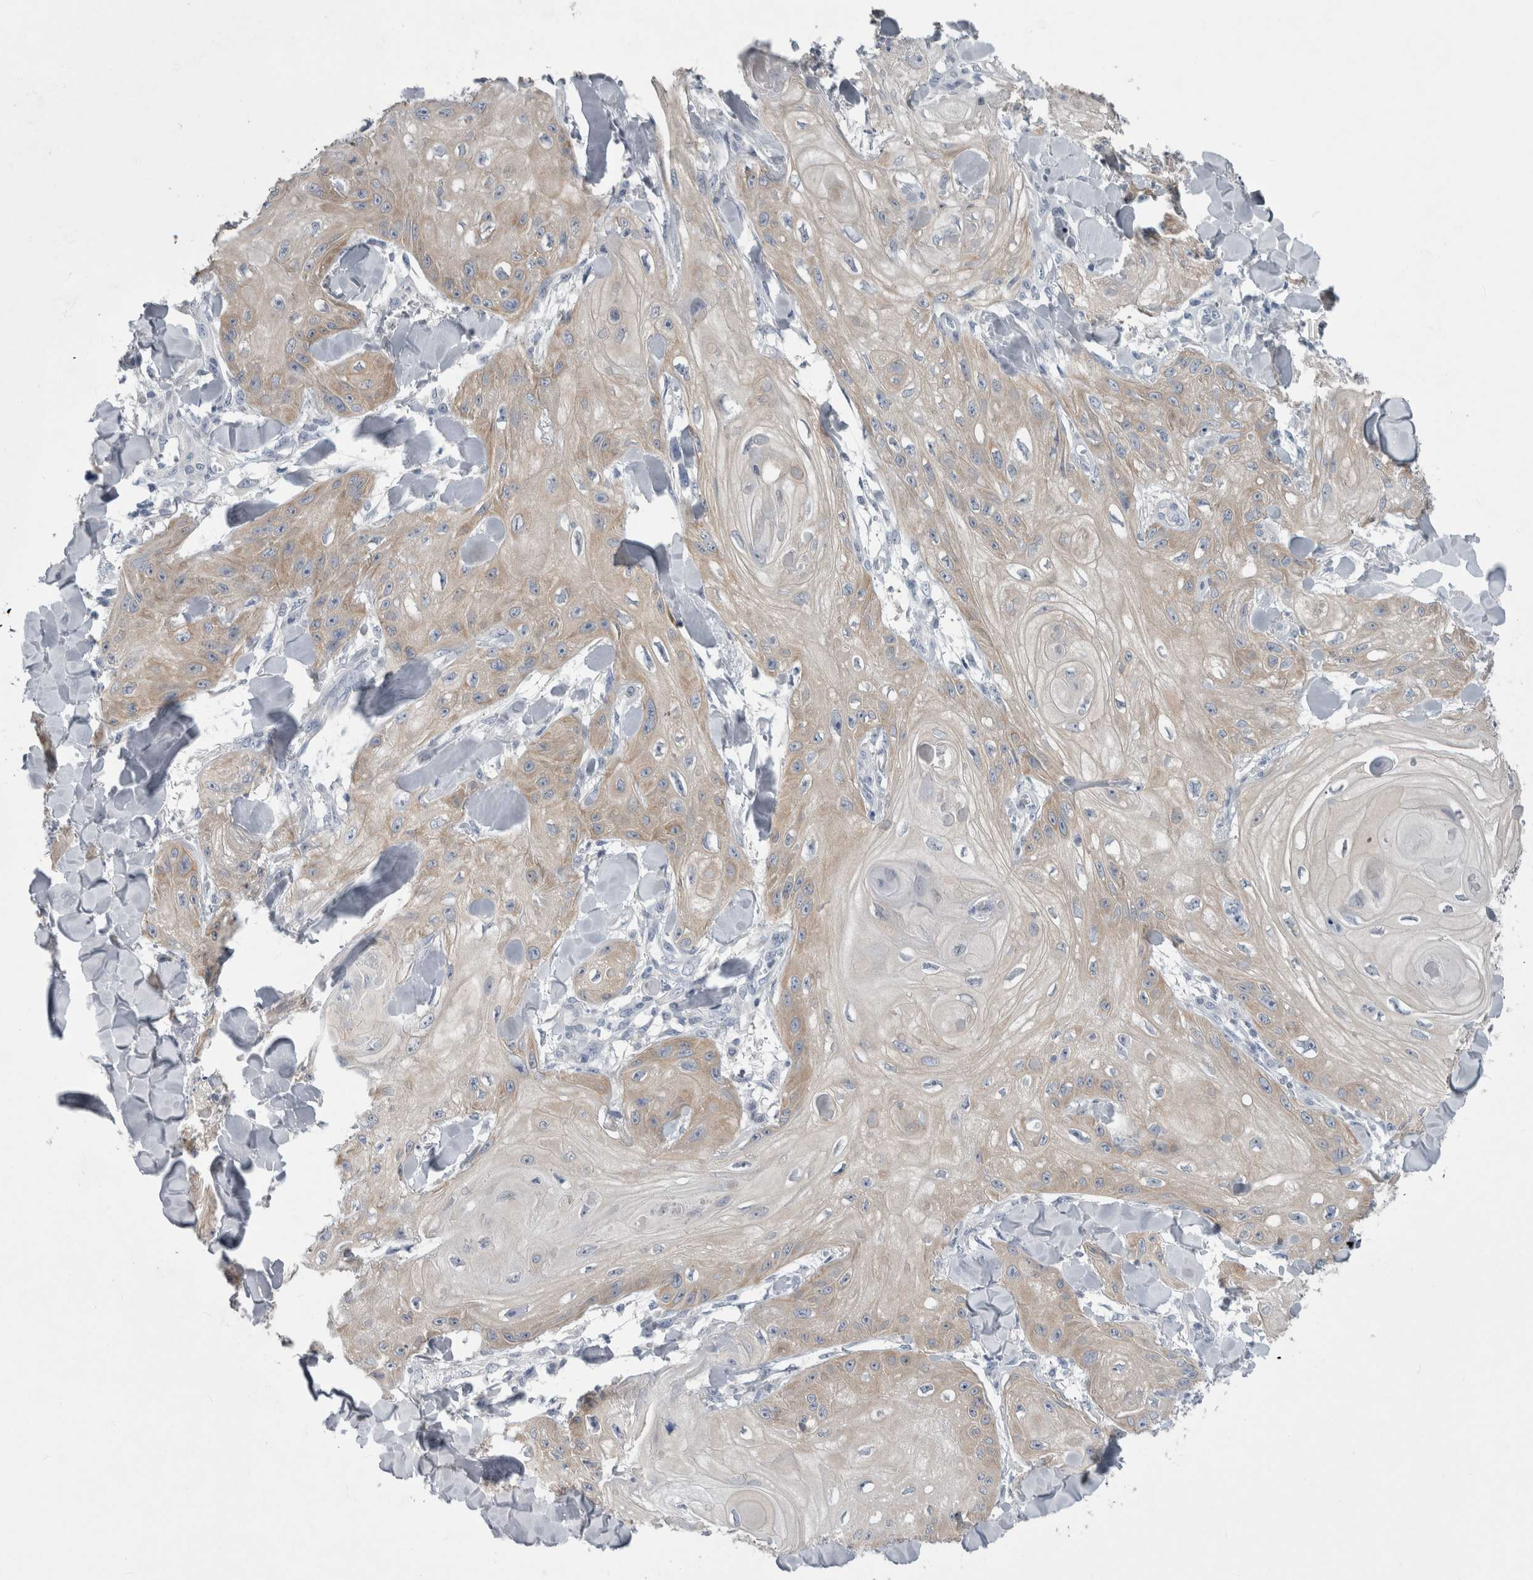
{"staining": {"intensity": "negative", "quantity": "none", "location": "none"}, "tissue": "skin cancer", "cell_type": "Tumor cells", "image_type": "cancer", "snomed": [{"axis": "morphology", "description": "Squamous cell carcinoma, NOS"}, {"axis": "topography", "description": "Skin"}], "caption": "Image shows no significant protein positivity in tumor cells of skin cancer. (IHC, brightfield microscopy, high magnification).", "gene": "FAM83H", "patient": {"sex": "male", "age": 74}}